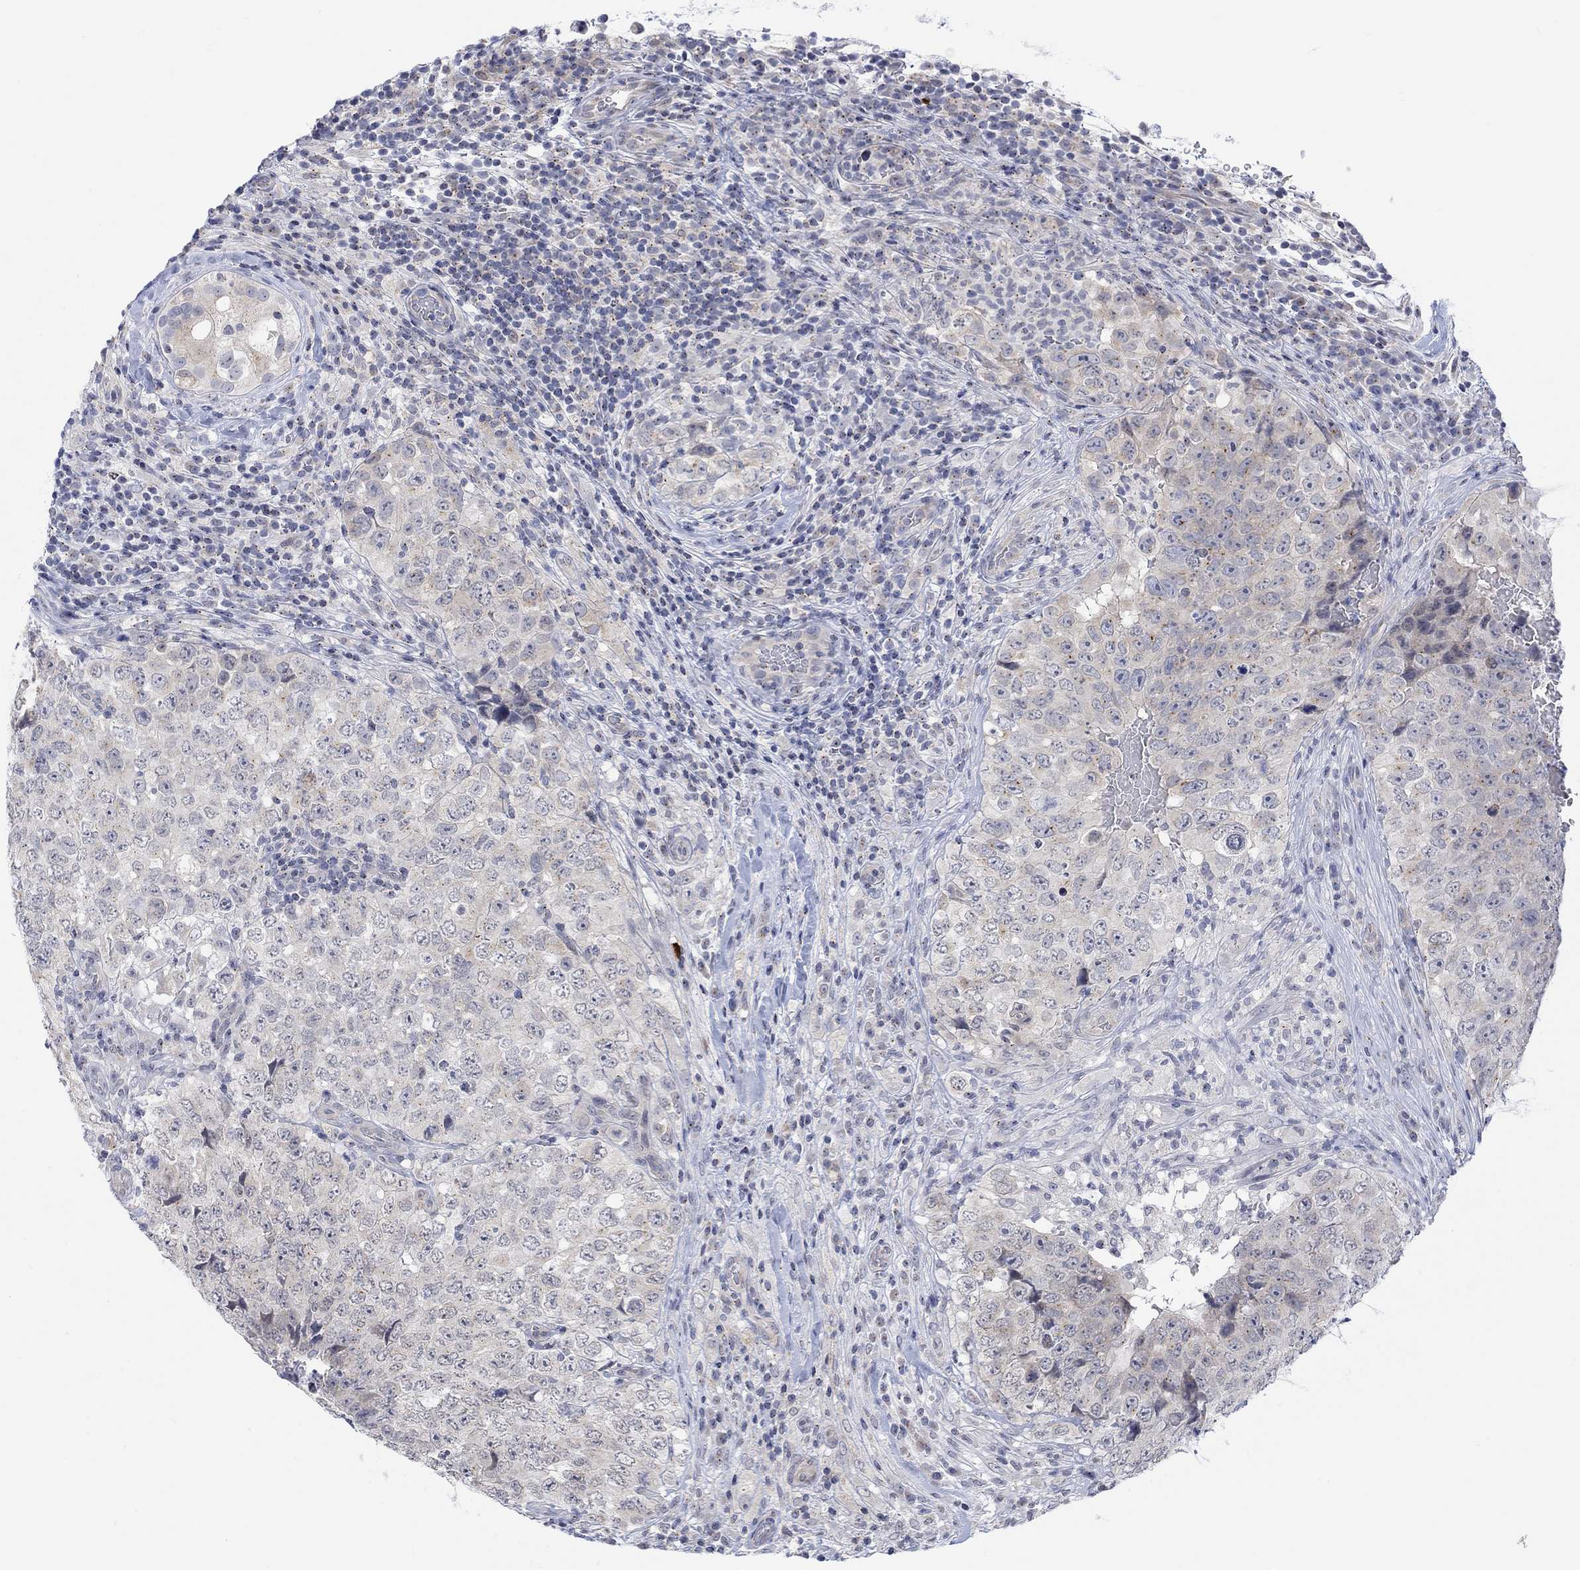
{"staining": {"intensity": "negative", "quantity": "none", "location": "none"}, "tissue": "testis cancer", "cell_type": "Tumor cells", "image_type": "cancer", "snomed": [{"axis": "morphology", "description": "Seminoma, NOS"}, {"axis": "topography", "description": "Testis"}], "caption": "Tumor cells show no significant expression in testis cancer (seminoma).", "gene": "DCX", "patient": {"sex": "male", "age": 34}}